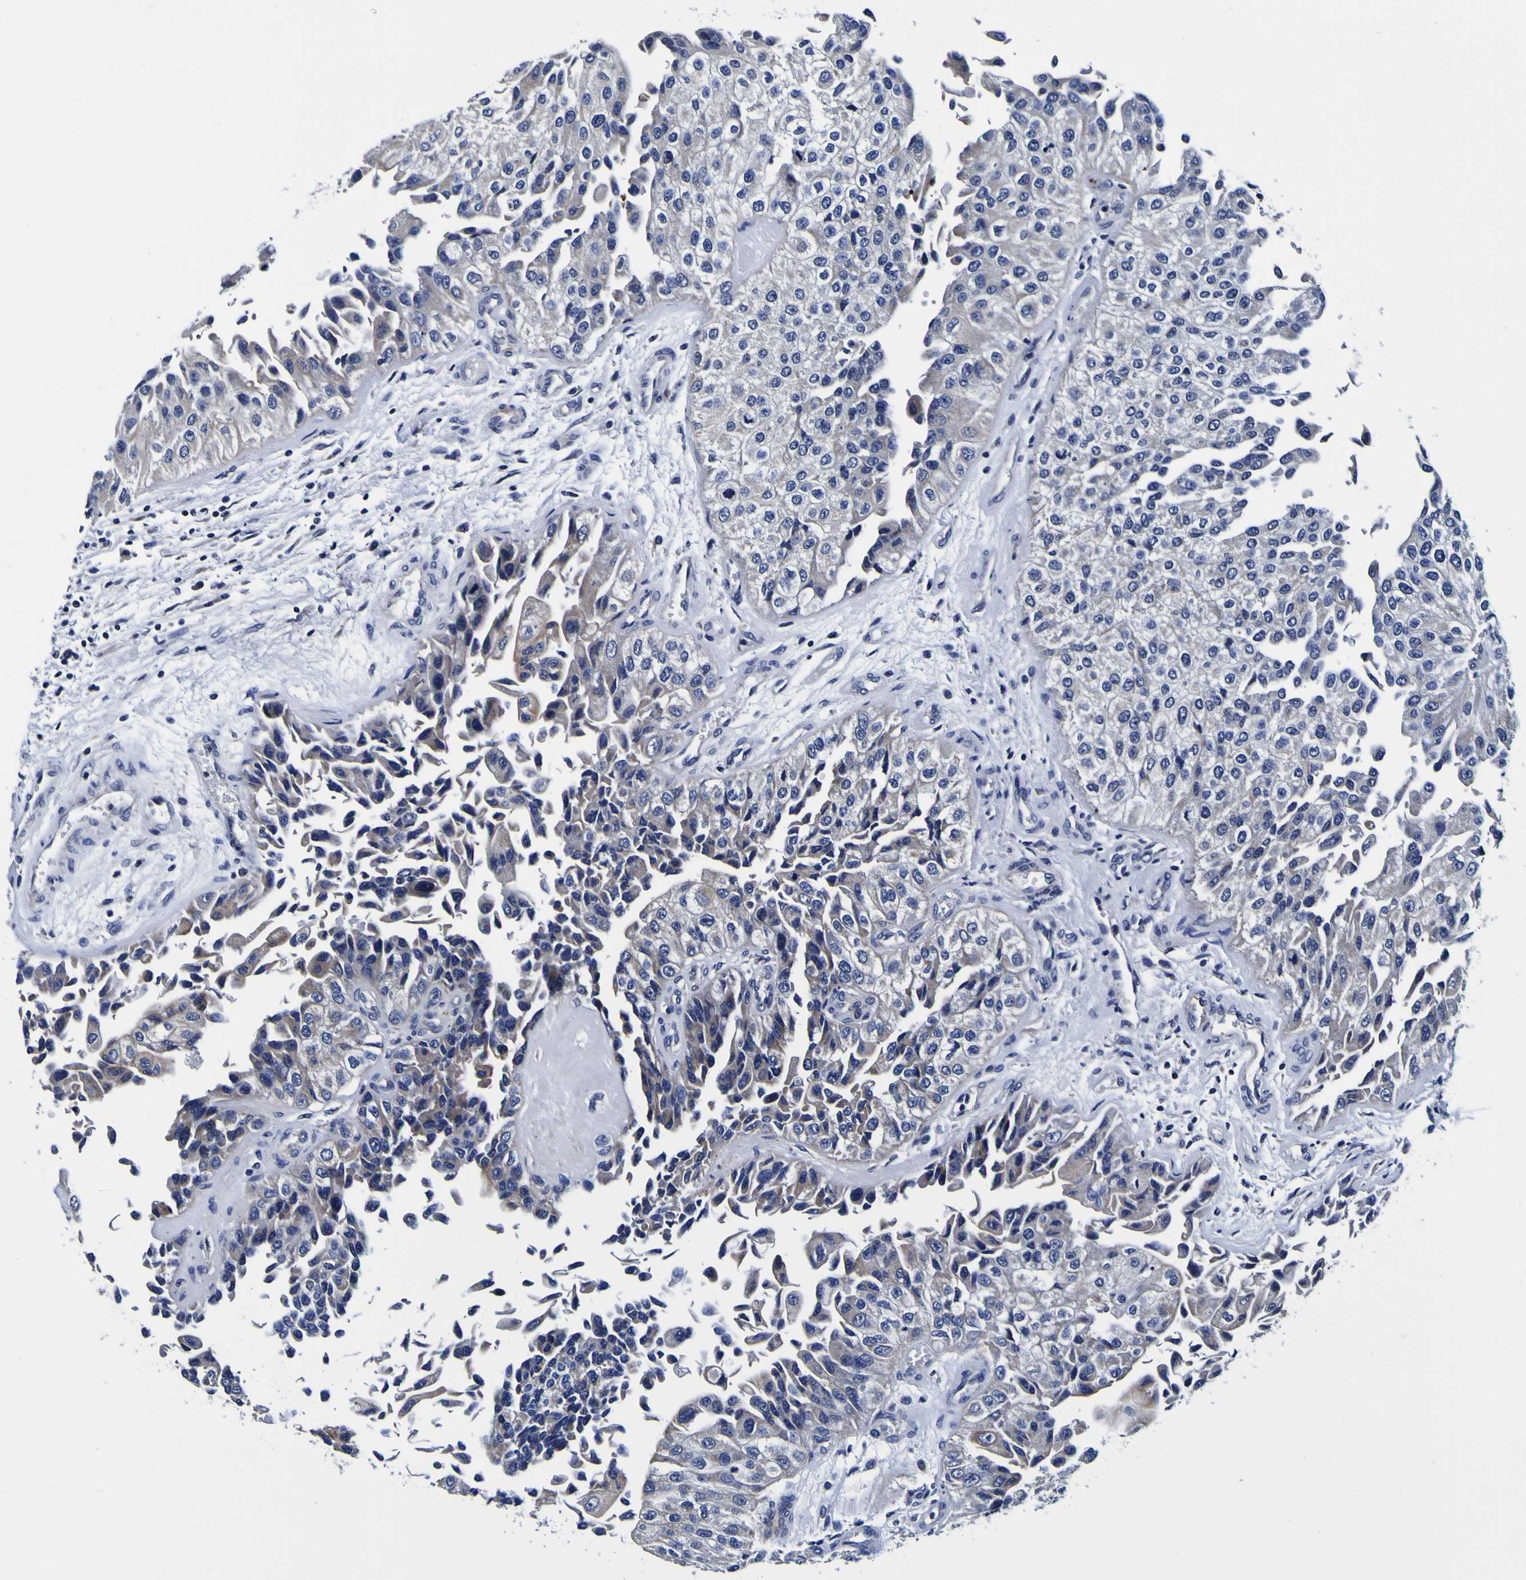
{"staining": {"intensity": "weak", "quantity": "<25%", "location": "cytoplasmic/membranous"}, "tissue": "urothelial cancer", "cell_type": "Tumor cells", "image_type": "cancer", "snomed": [{"axis": "morphology", "description": "Urothelial carcinoma, High grade"}, {"axis": "topography", "description": "Kidney"}, {"axis": "topography", "description": "Urinary bladder"}], "caption": "This is an immunohistochemistry (IHC) photomicrograph of urothelial cancer. There is no staining in tumor cells.", "gene": "PDLIM4", "patient": {"sex": "male", "age": 77}}